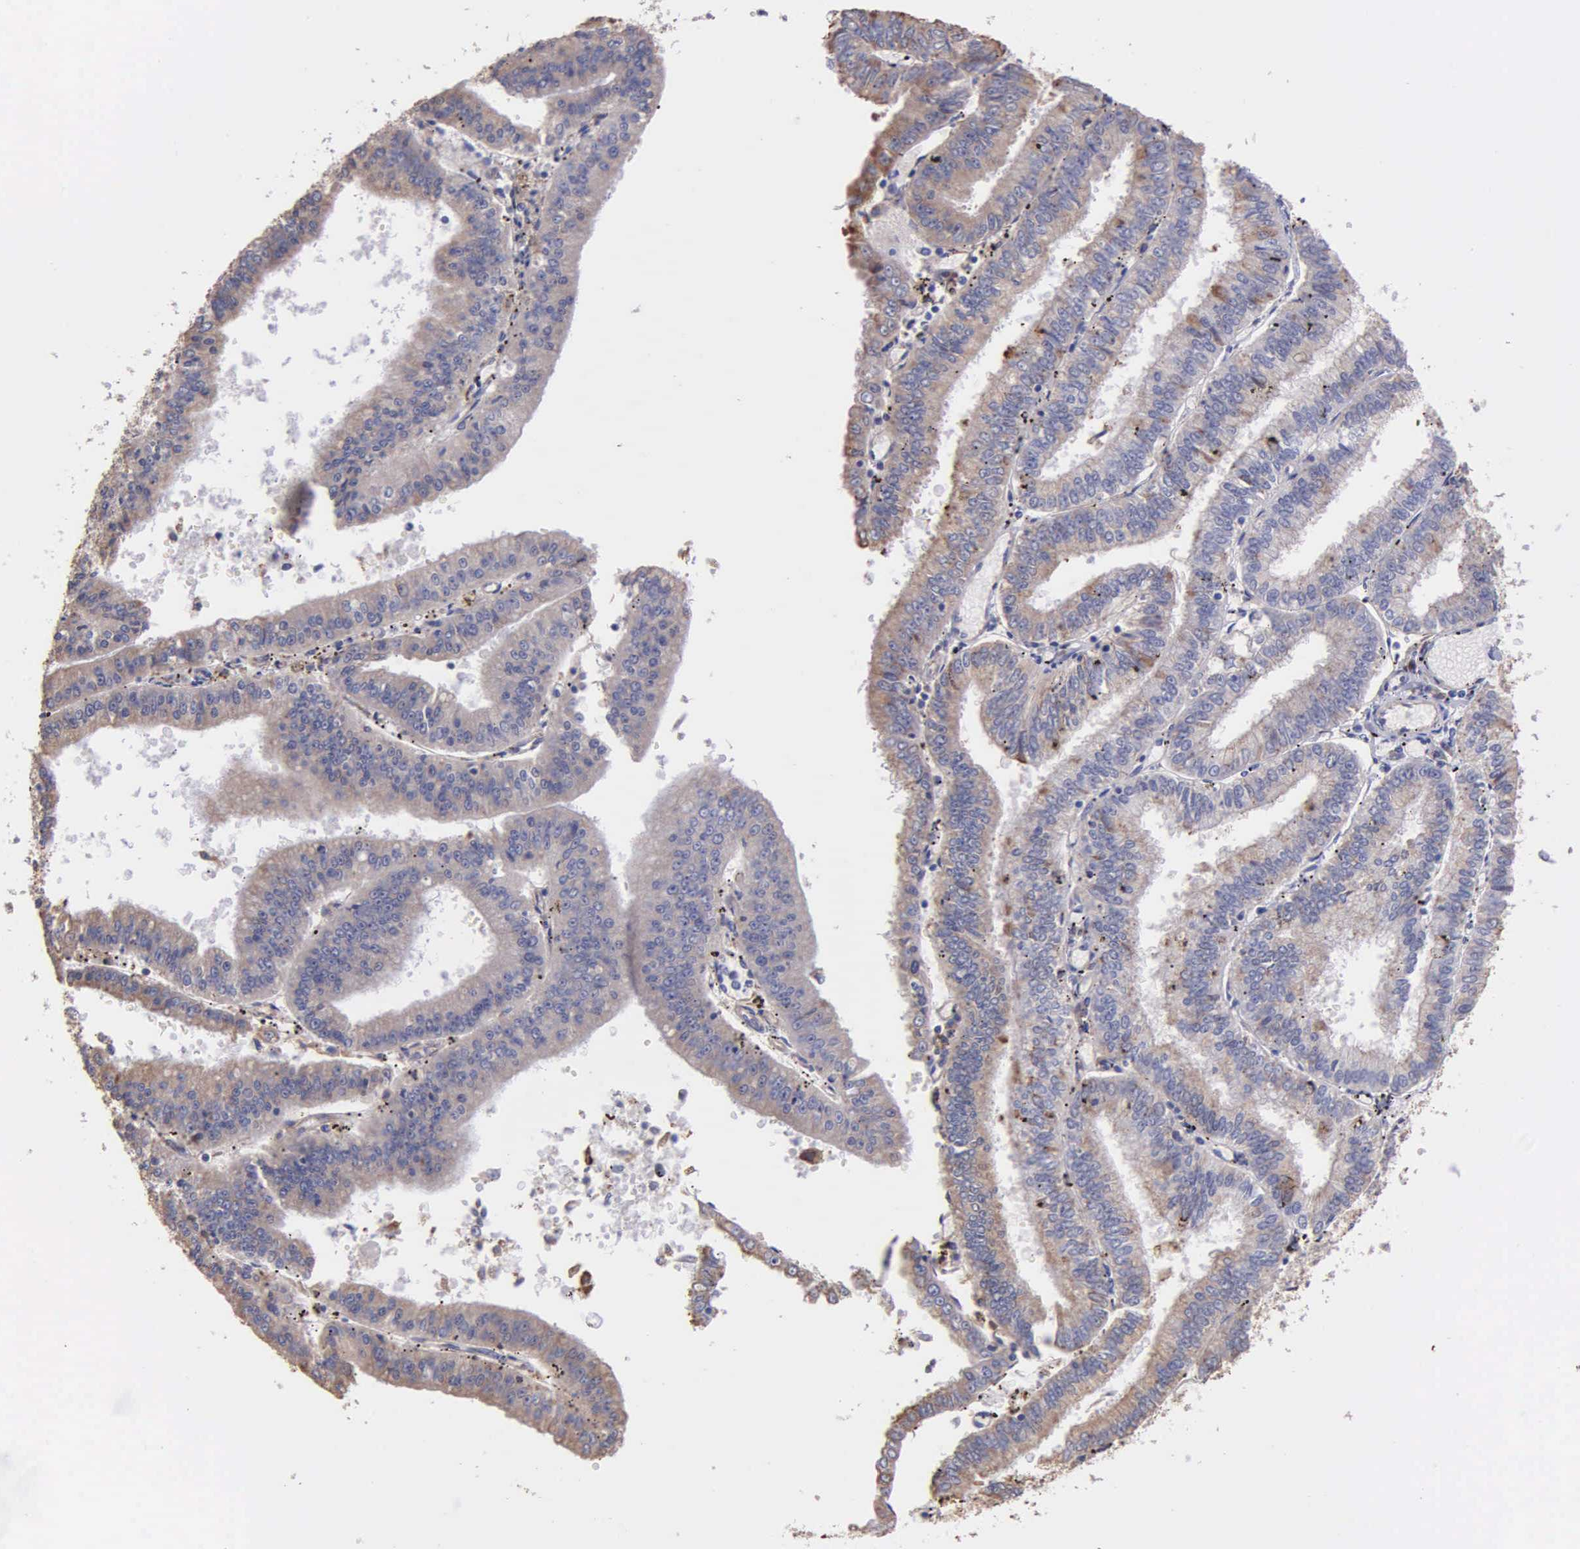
{"staining": {"intensity": "weak", "quantity": ">75%", "location": "cytoplasmic/membranous"}, "tissue": "endometrial cancer", "cell_type": "Tumor cells", "image_type": "cancer", "snomed": [{"axis": "morphology", "description": "Adenocarcinoma, NOS"}, {"axis": "topography", "description": "Endometrium"}], "caption": "Human adenocarcinoma (endometrial) stained for a protein (brown) reveals weak cytoplasmic/membranous positive staining in about >75% of tumor cells.", "gene": "ZC3H12B", "patient": {"sex": "female", "age": 66}}